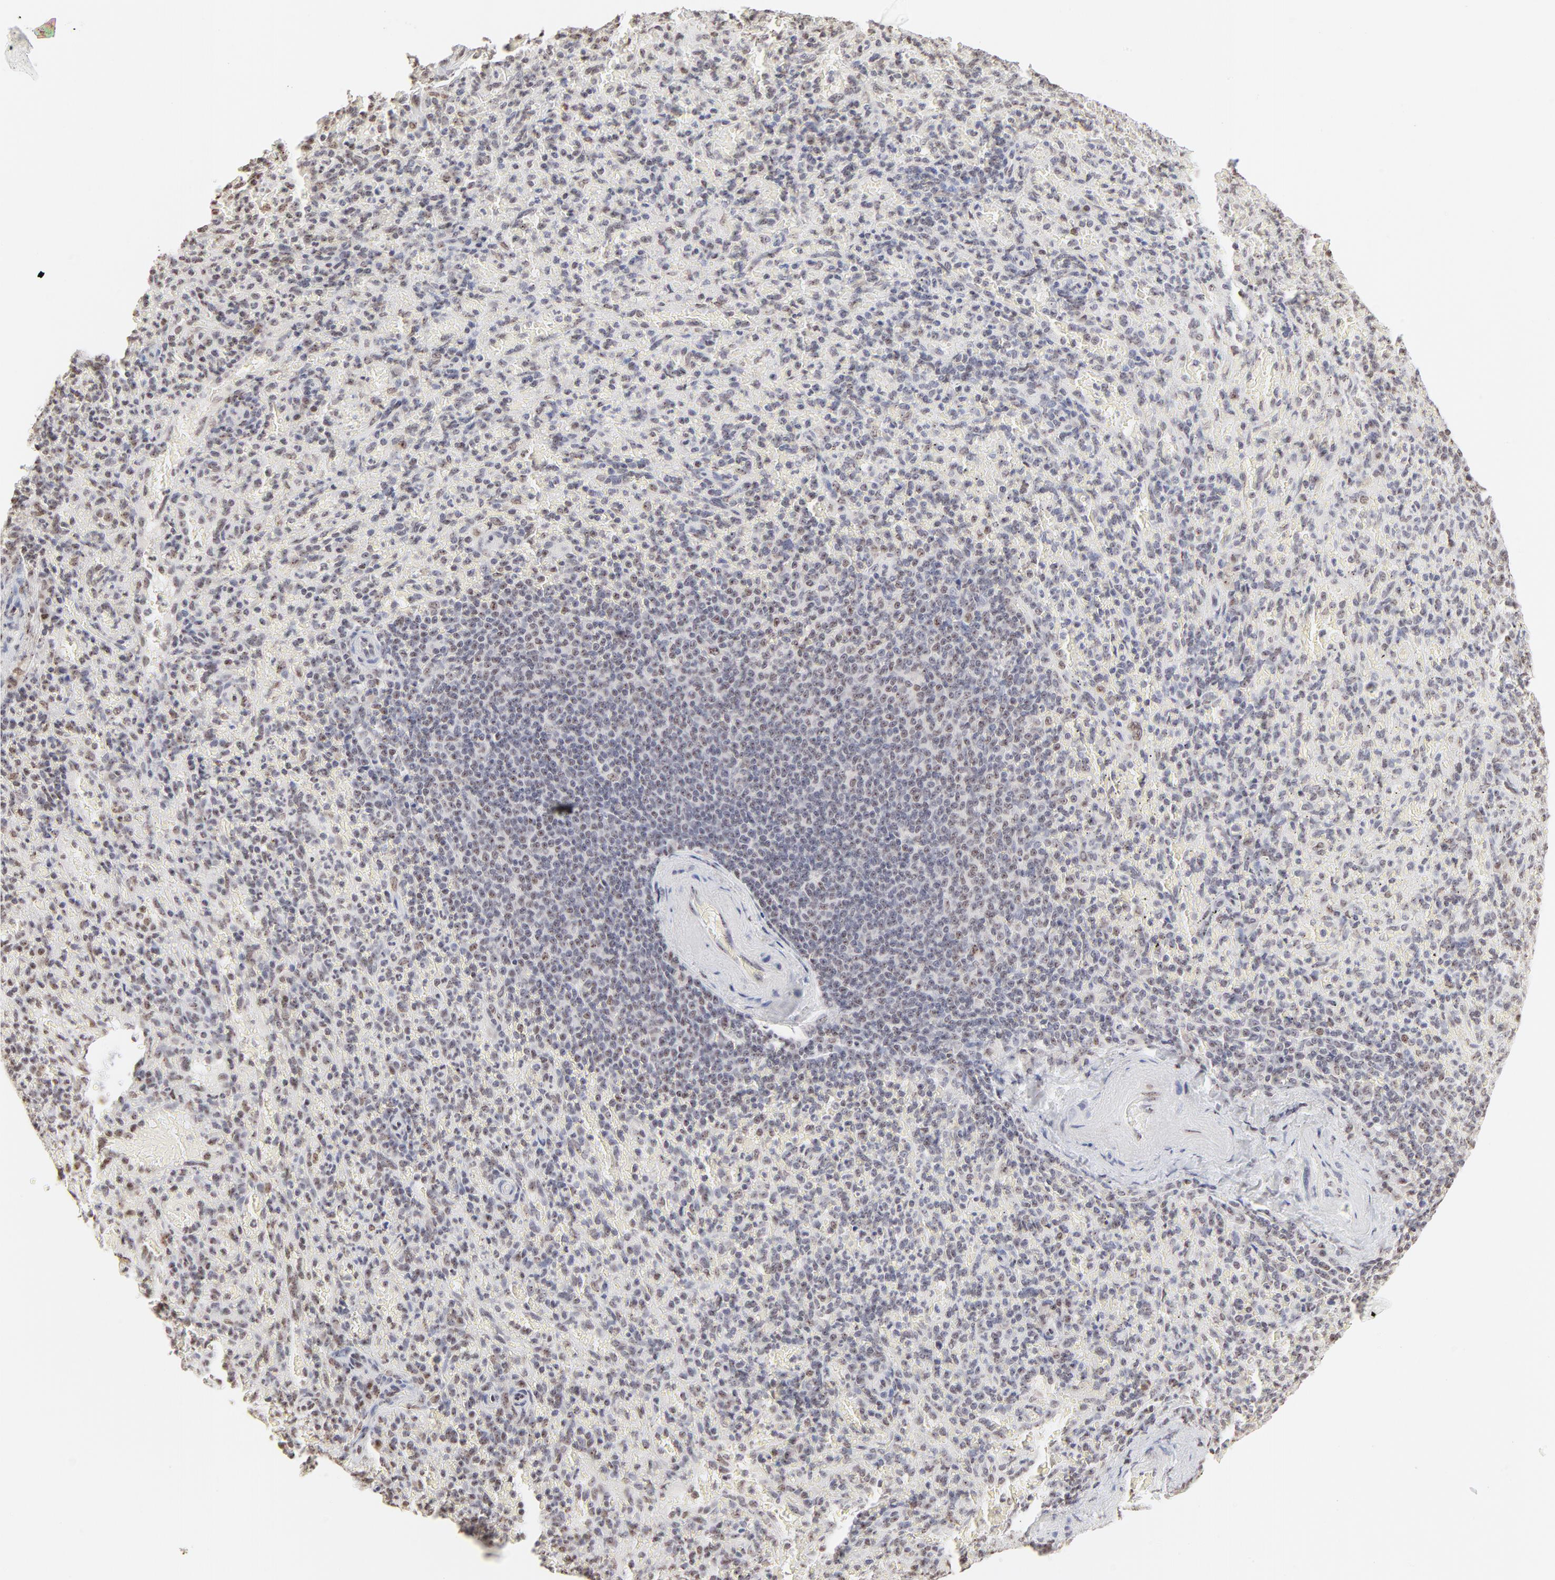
{"staining": {"intensity": "negative", "quantity": "none", "location": "none"}, "tissue": "spleen", "cell_type": "Cells in red pulp", "image_type": "normal", "snomed": [{"axis": "morphology", "description": "Normal tissue, NOS"}, {"axis": "topography", "description": "Spleen"}], "caption": "This is an immunohistochemistry (IHC) photomicrograph of normal spleen. There is no staining in cells in red pulp.", "gene": "NFIL3", "patient": {"sex": "female", "age": 43}}